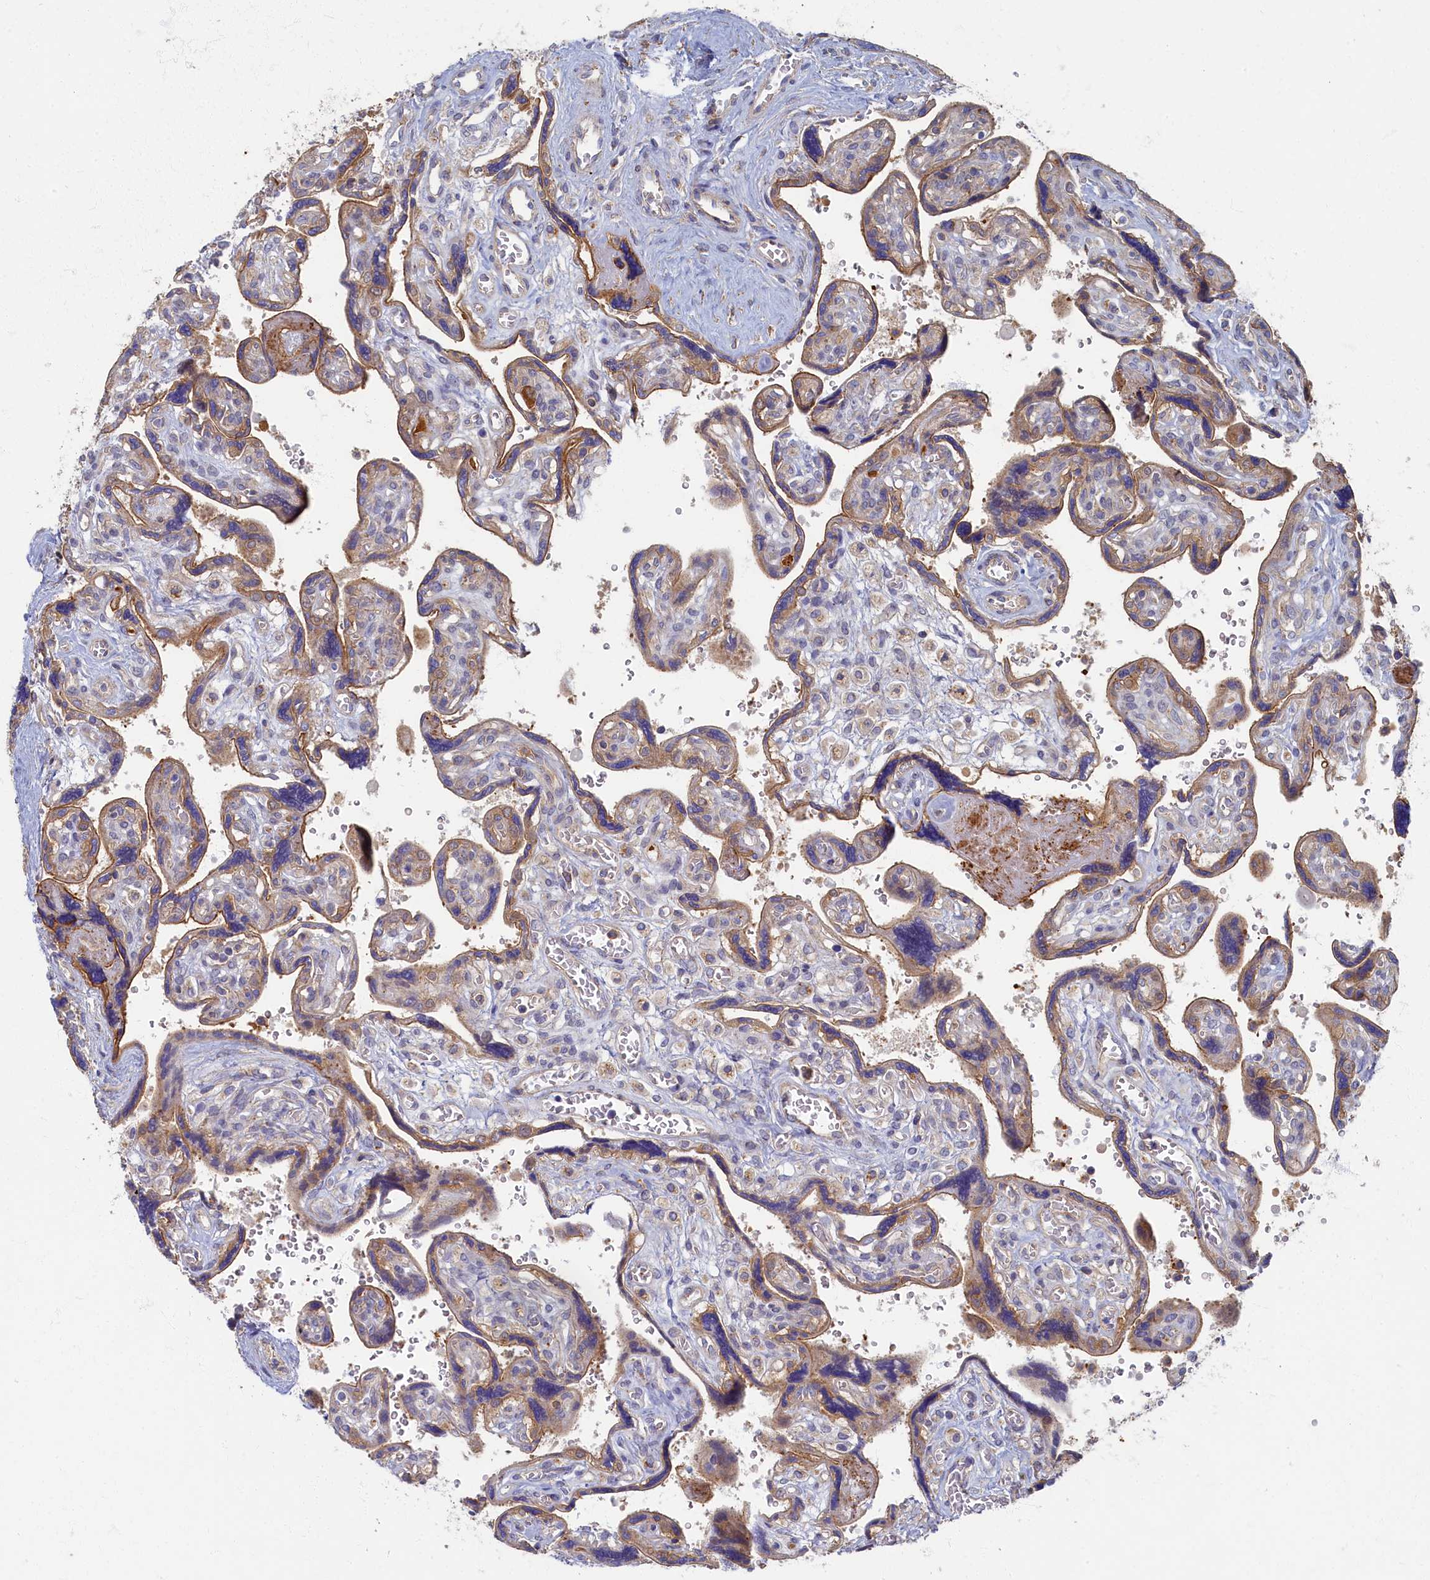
{"staining": {"intensity": "weak", "quantity": "25%-75%", "location": "cytoplasmic/membranous"}, "tissue": "placenta", "cell_type": "Trophoblastic cells", "image_type": "normal", "snomed": [{"axis": "morphology", "description": "Normal tissue, NOS"}, {"axis": "topography", "description": "Placenta"}], "caption": "Immunohistochemical staining of benign human placenta exhibits weak cytoplasmic/membranous protein expression in about 25%-75% of trophoblastic cells. (Stains: DAB in brown, nuclei in blue, Microscopy: brightfield microscopy at high magnification).", "gene": "PSMG2", "patient": {"sex": "female", "age": 39}}